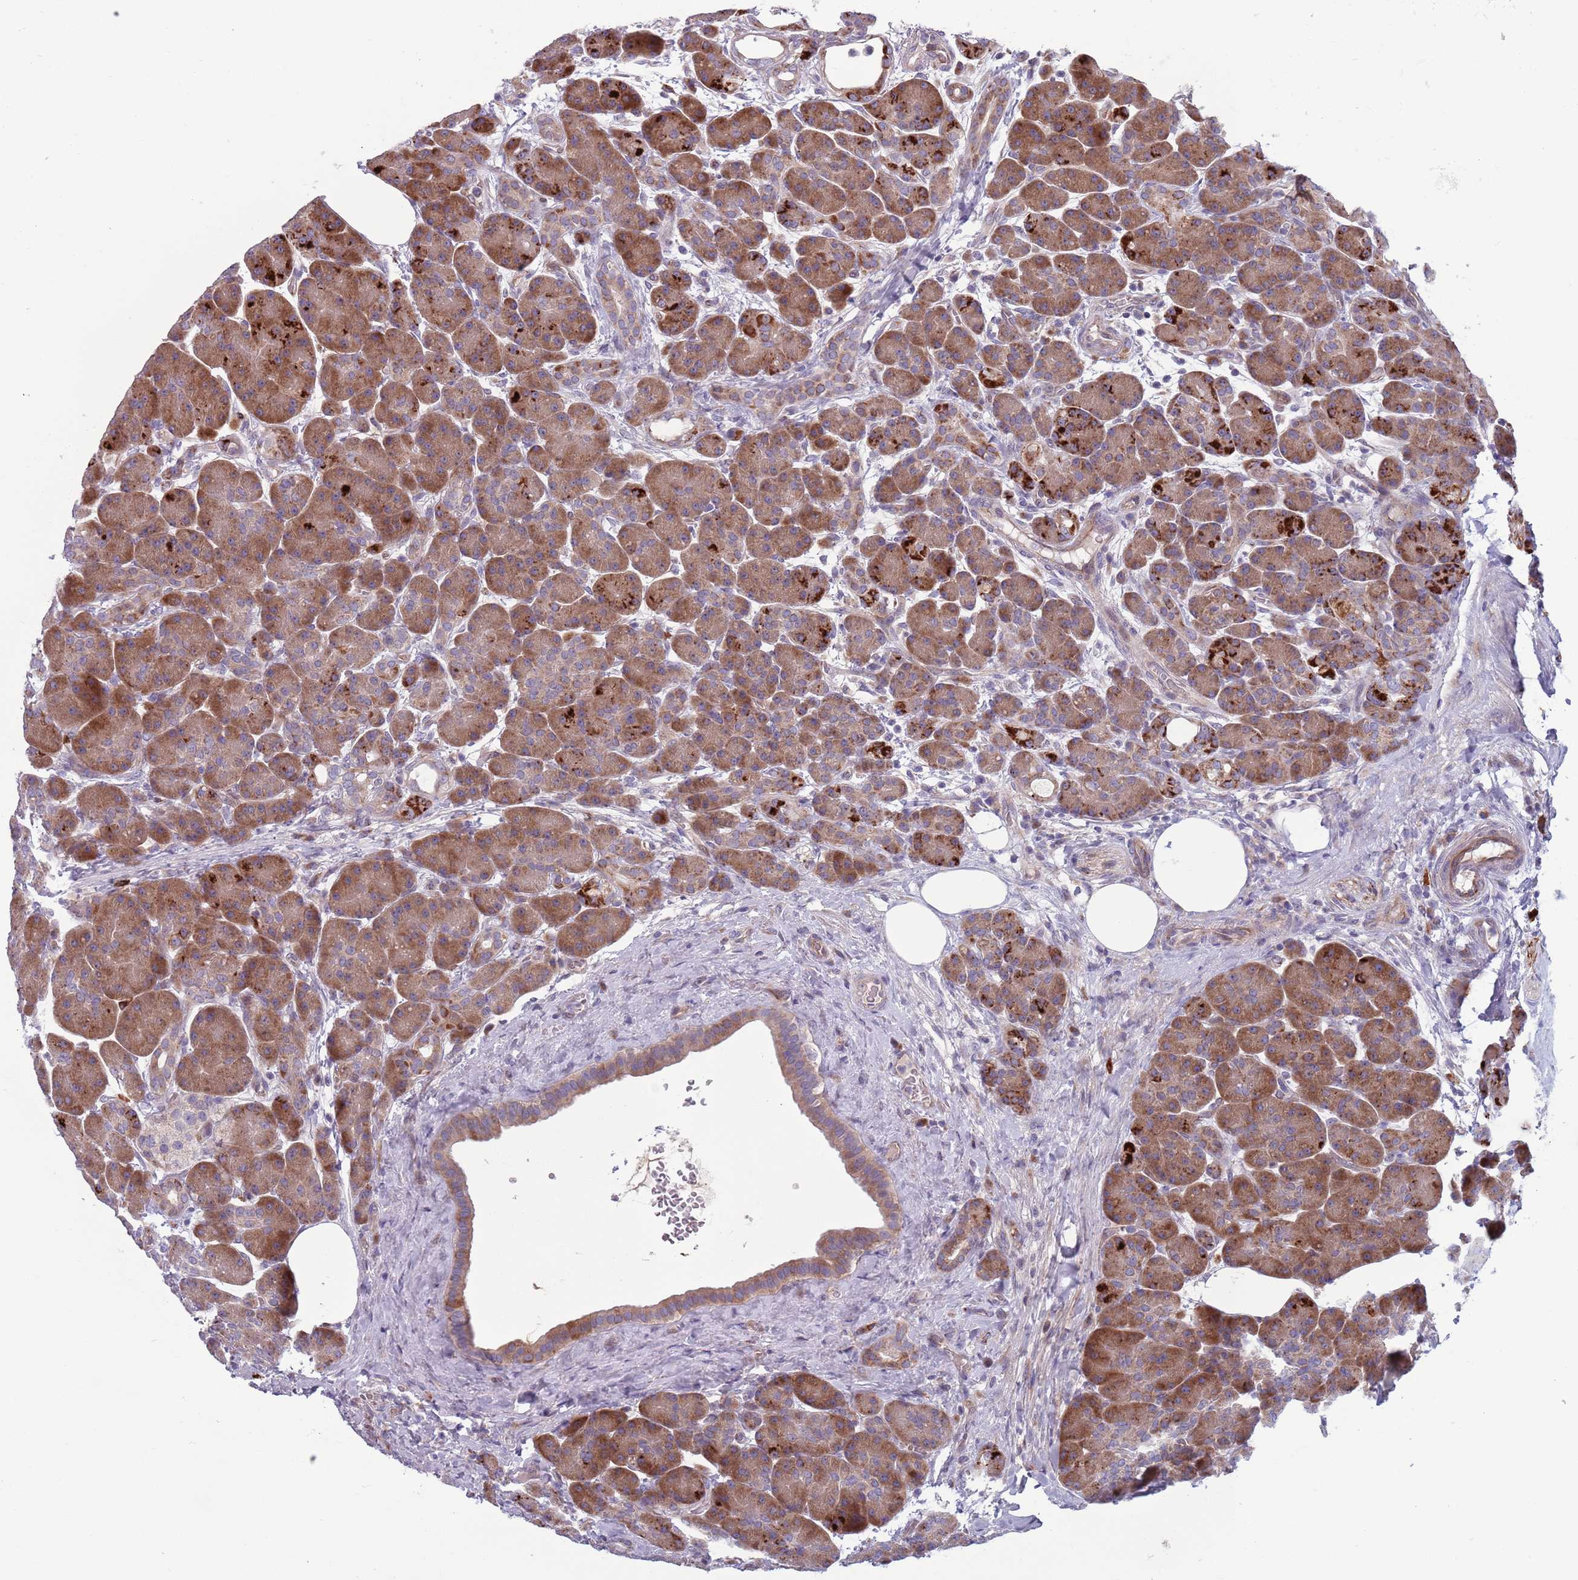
{"staining": {"intensity": "strong", "quantity": ">75%", "location": "cytoplasmic/membranous"}, "tissue": "pancreas", "cell_type": "Exocrine glandular cells", "image_type": "normal", "snomed": [{"axis": "morphology", "description": "Normal tissue, NOS"}, {"axis": "topography", "description": "Pancreas"}], "caption": "A brown stain labels strong cytoplasmic/membranous positivity of a protein in exocrine glandular cells of unremarkable human pancreas.", "gene": "TYW1B", "patient": {"sex": "male", "age": 63}}